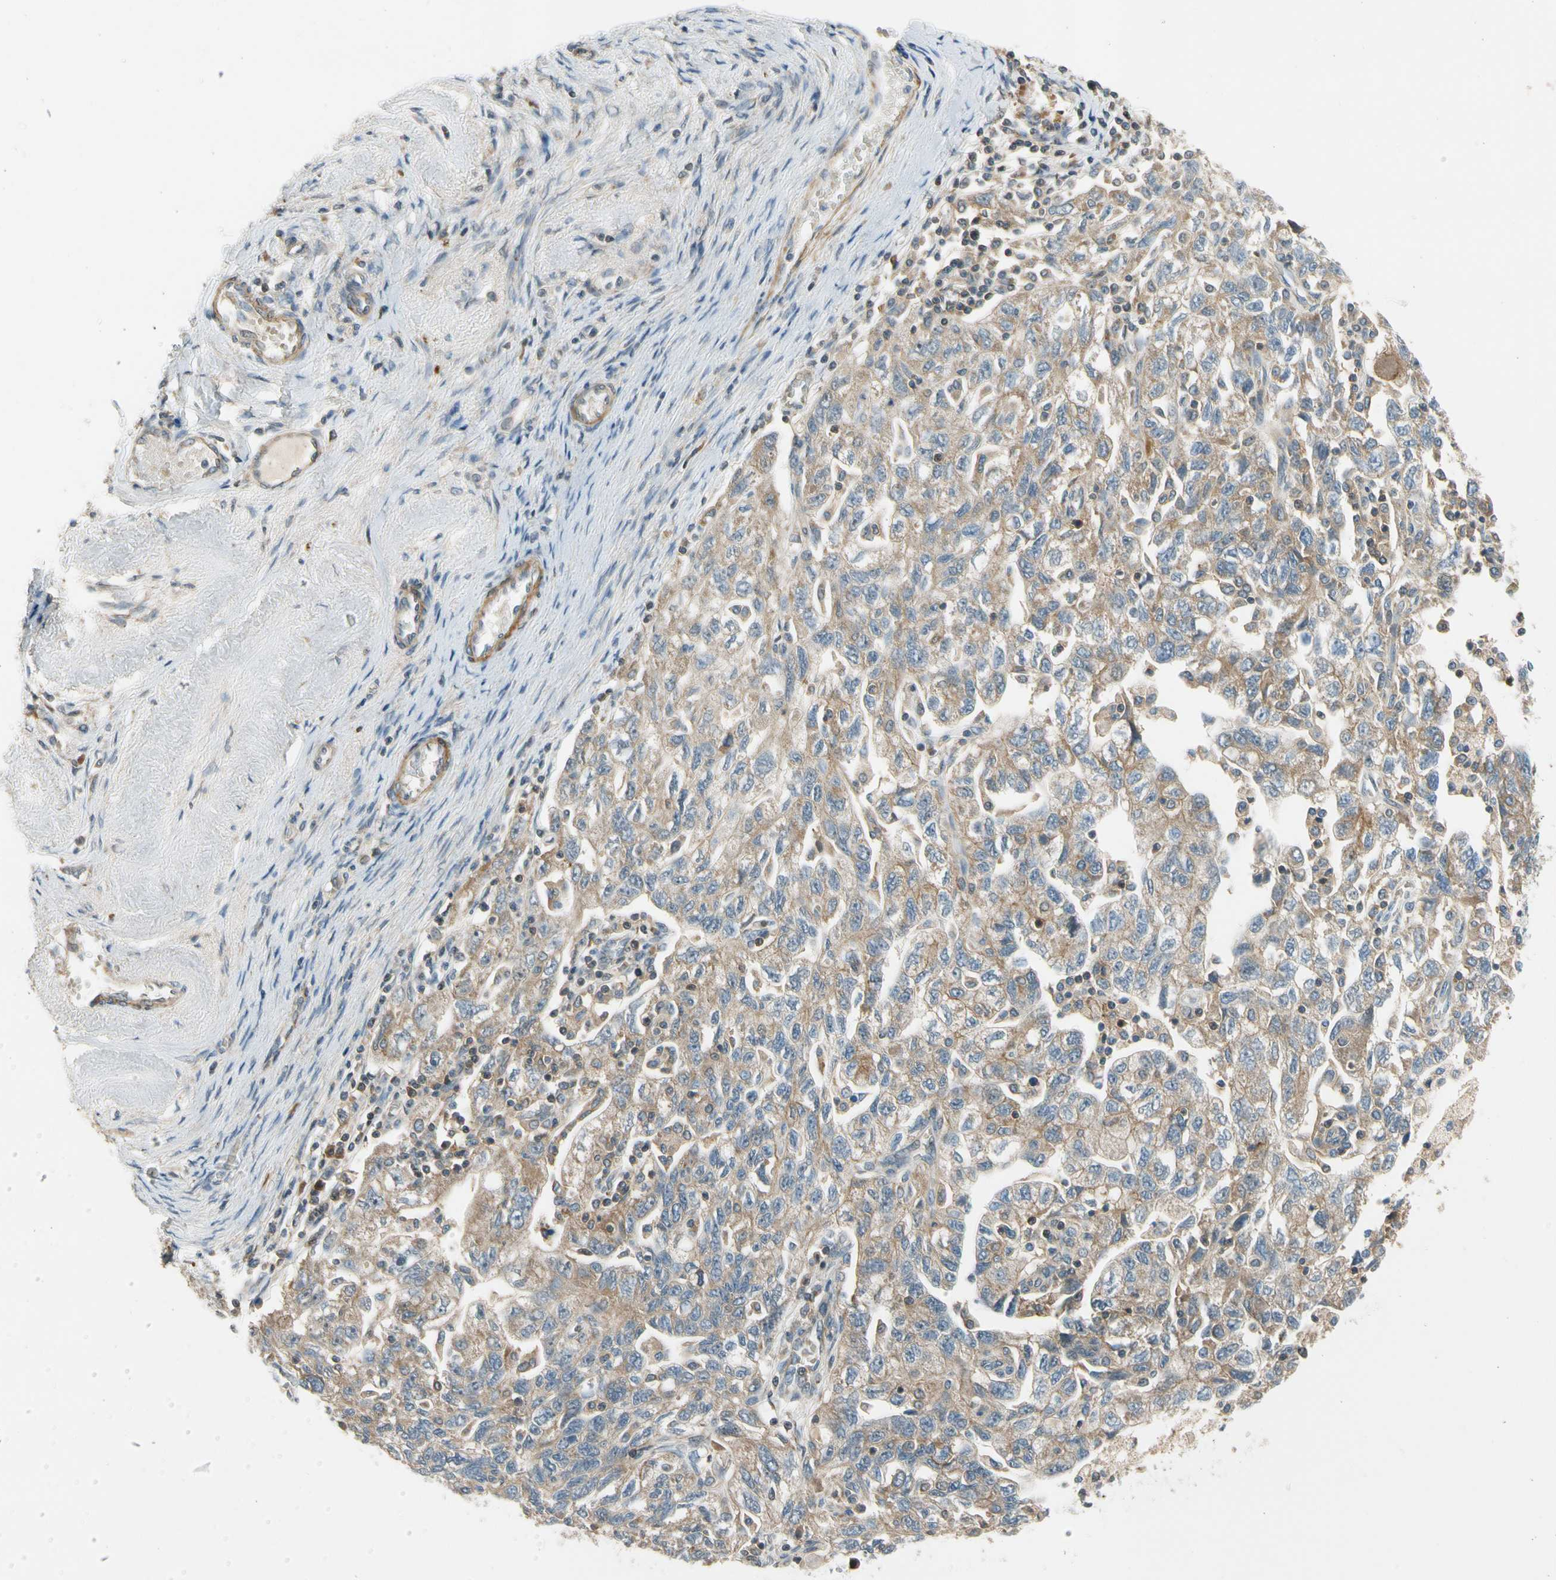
{"staining": {"intensity": "moderate", "quantity": ">75%", "location": "cytoplasmic/membranous"}, "tissue": "ovarian cancer", "cell_type": "Tumor cells", "image_type": "cancer", "snomed": [{"axis": "morphology", "description": "Carcinoma, NOS"}, {"axis": "morphology", "description": "Cystadenocarcinoma, serous, NOS"}, {"axis": "topography", "description": "Ovary"}], "caption": "Protein staining by immunohistochemistry reveals moderate cytoplasmic/membranous positivity in approximately >75% of tumor cells in ovarian serous cystadenocarcinoma.", "gene": "MST1R", "patient": {"sex": "female", "age": 69}}